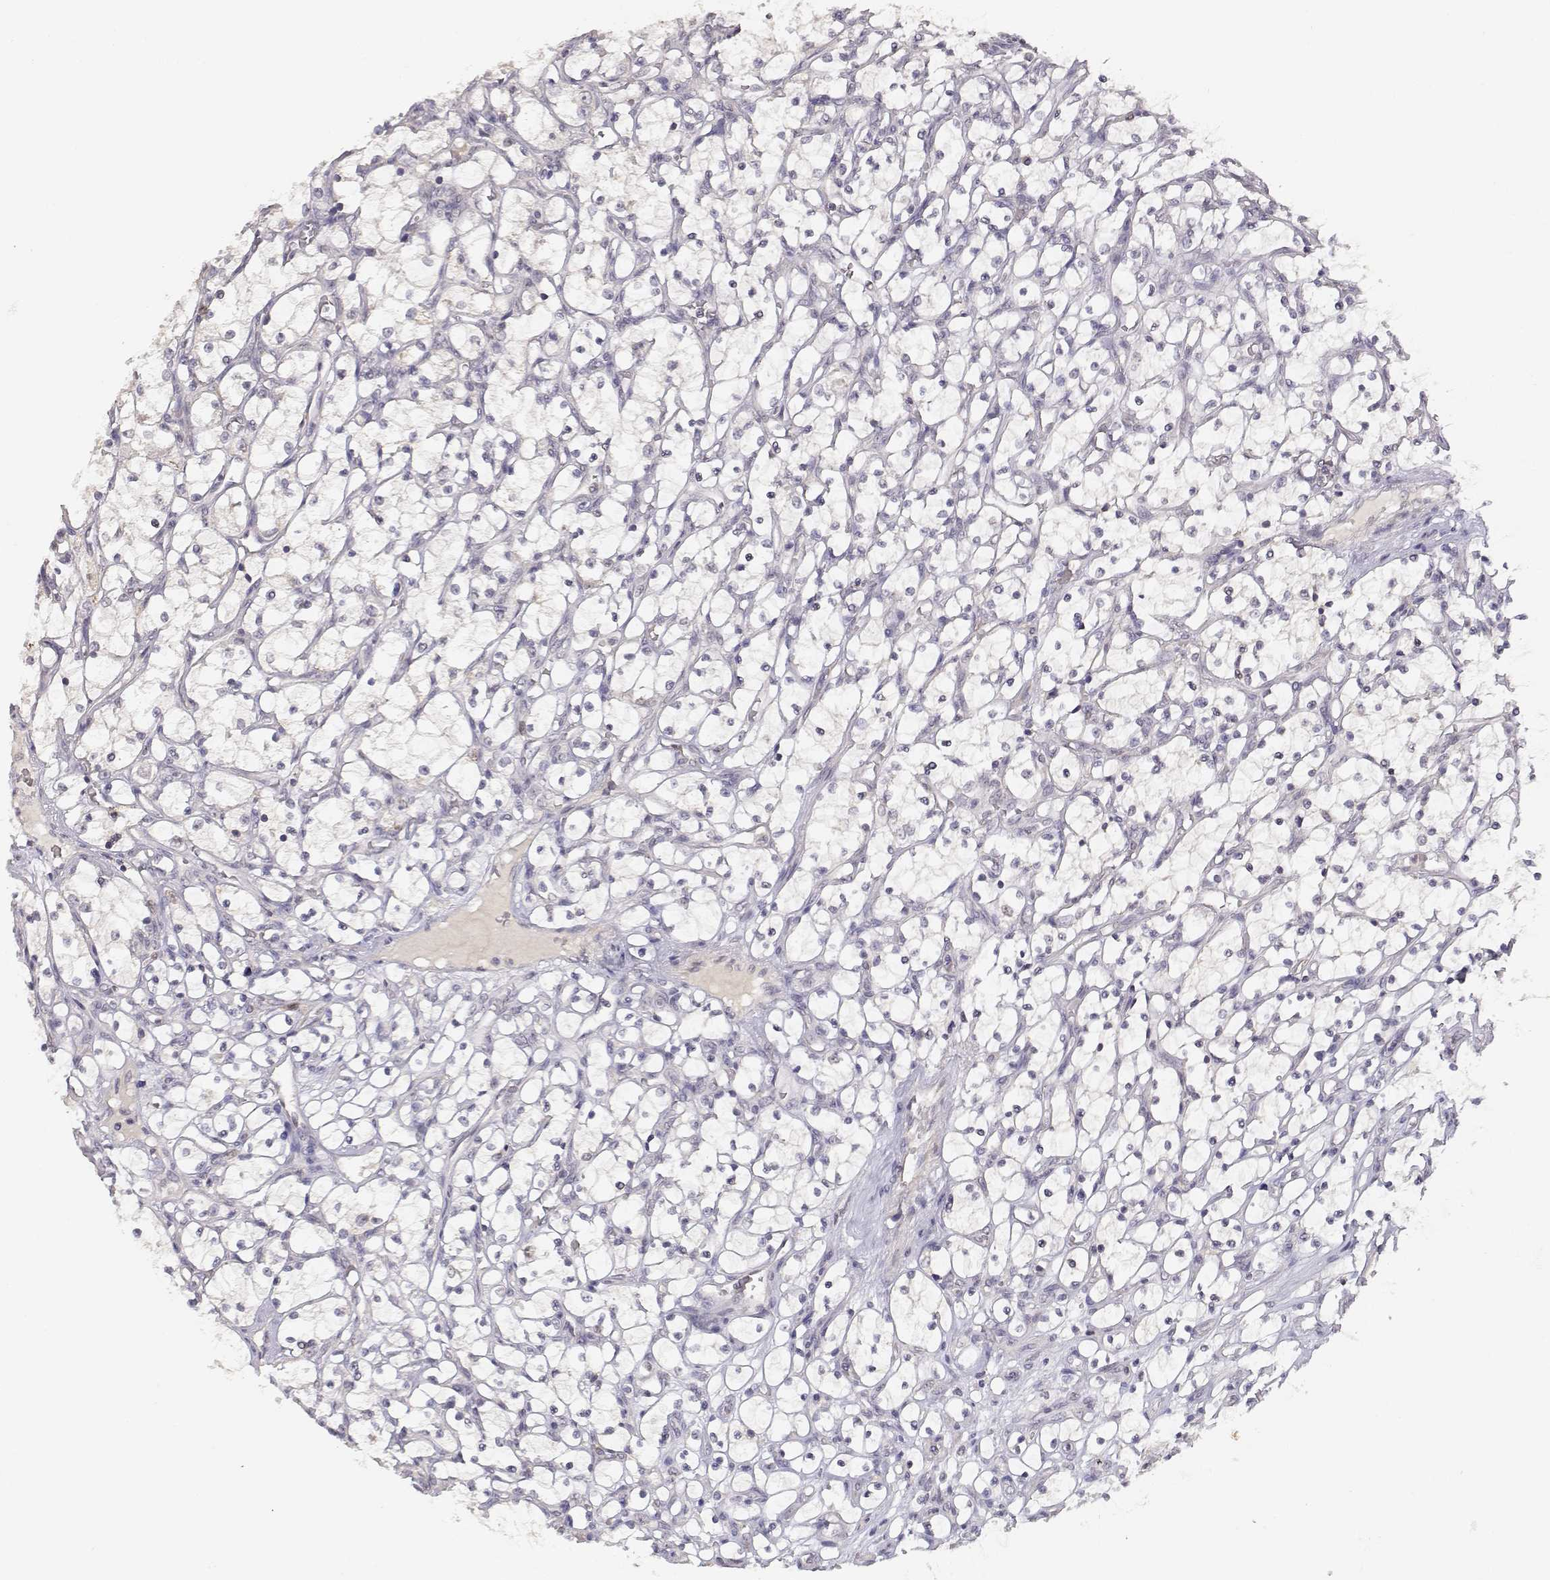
{"staining": {"intensity": "negative", "quantity": "none", "location": "none"}, "tissue": "renal cancer", "cell_type": "Tumor cells", "image_type": "cancer", "snomed": [{"axis": "morphology", "description": "Adenocarcinoma, NOS"}, {"axis": "topography", "description": "Kidney"}], "caption": "This is a micrograph of immunohistochemistry (IHC) staining of renal cancer (adenocarcinoma), which shows no expression in tumor cells.", "gene": "RAD51", "patient": {"sex": "female", "age": 69}}